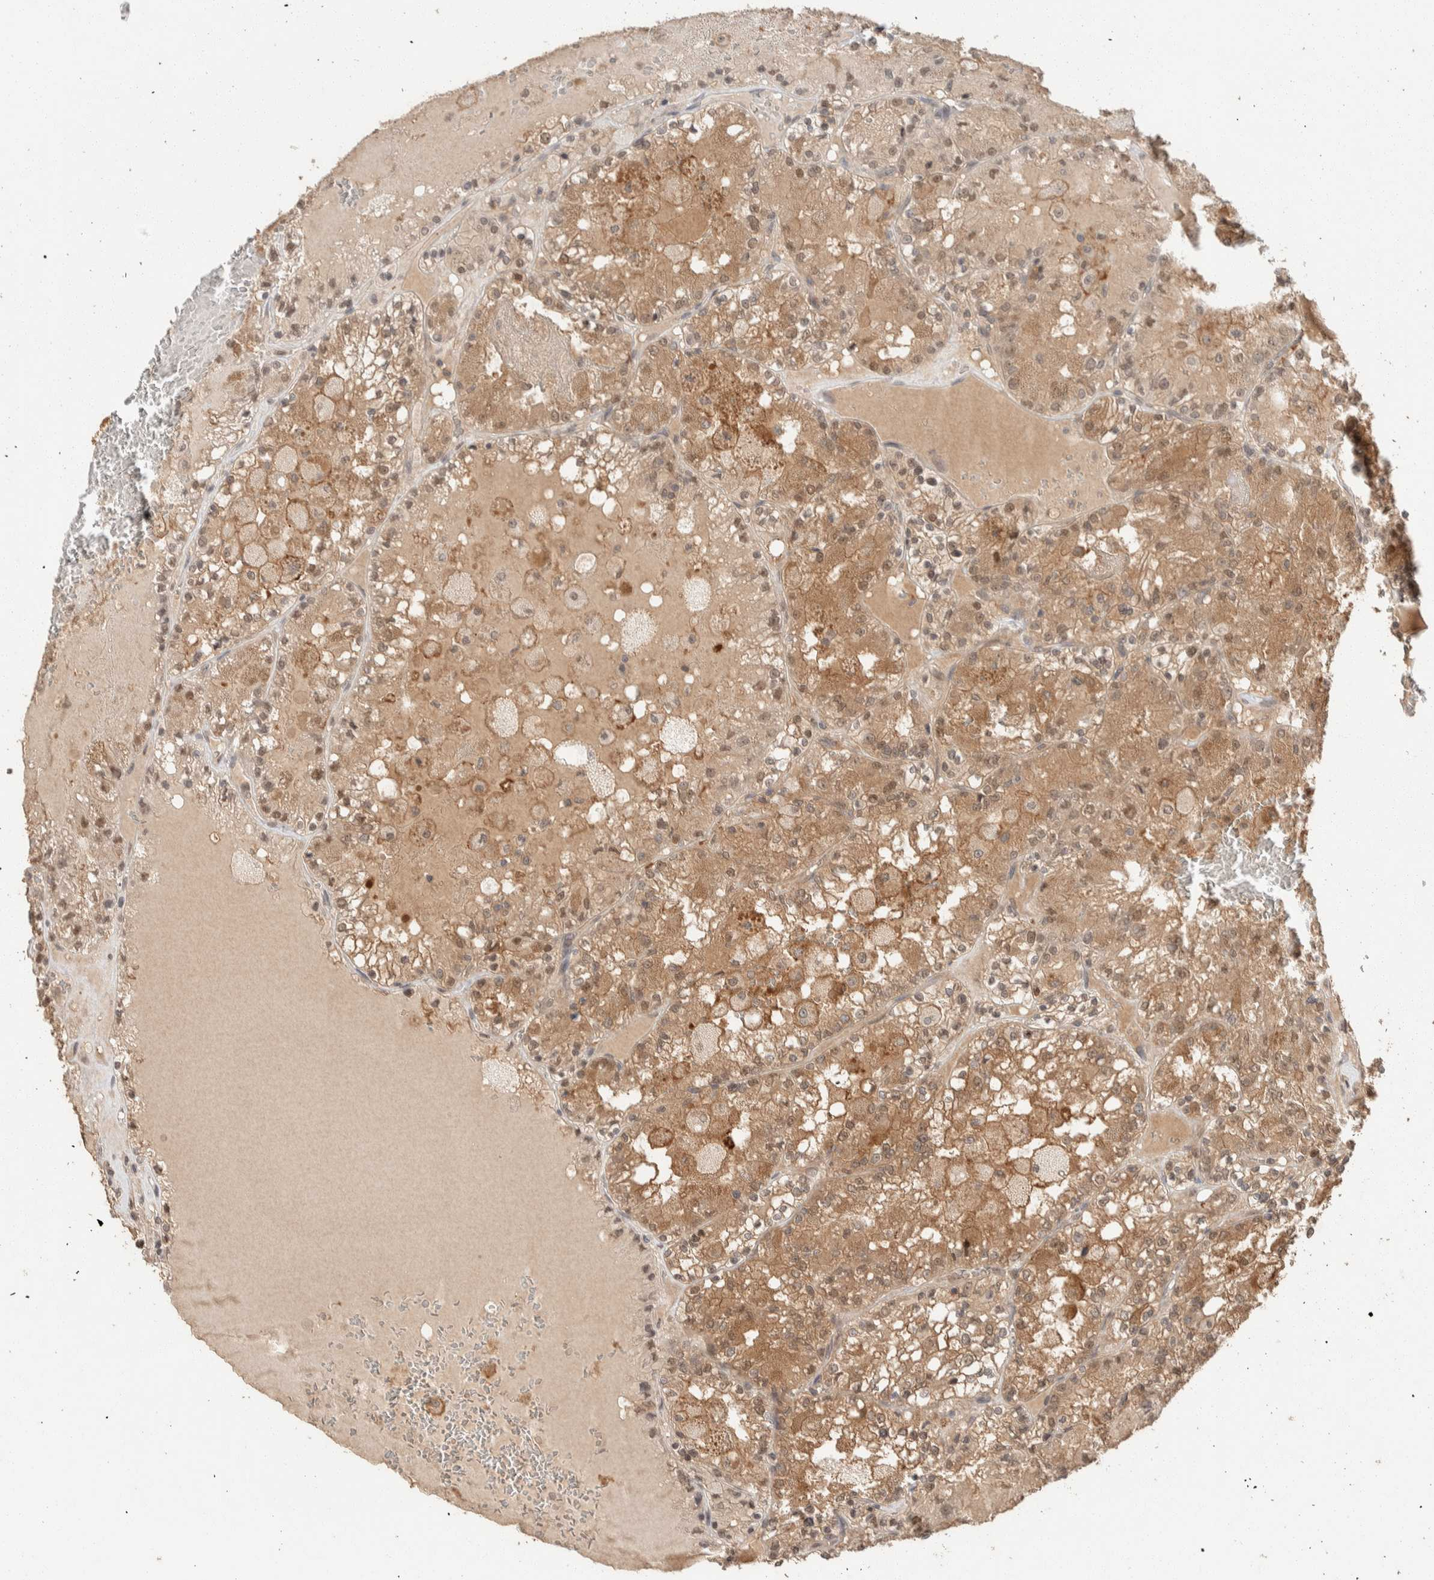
{"staining": {"intensity": "moderate", "quantity": ">75%", "location": "cytoplasmic/membranous,nuclear"}, "tissue": "renal cancer", "cell_type": "Tumor cells", "image_type": "cancer", "snomed": [{"axis": "morphology", "description": "Adenocarcinoma, NOS"}, {"axis": "topography", "description": "Kidney"}], "caption": "Moderate cytoplasmic/membranous and nuclear staining for a protein is present in about >75% of tumor cells of renal cancer using IHC.", "gene": "ZNF567", "patient": {"sex": "female", "age": 56}}